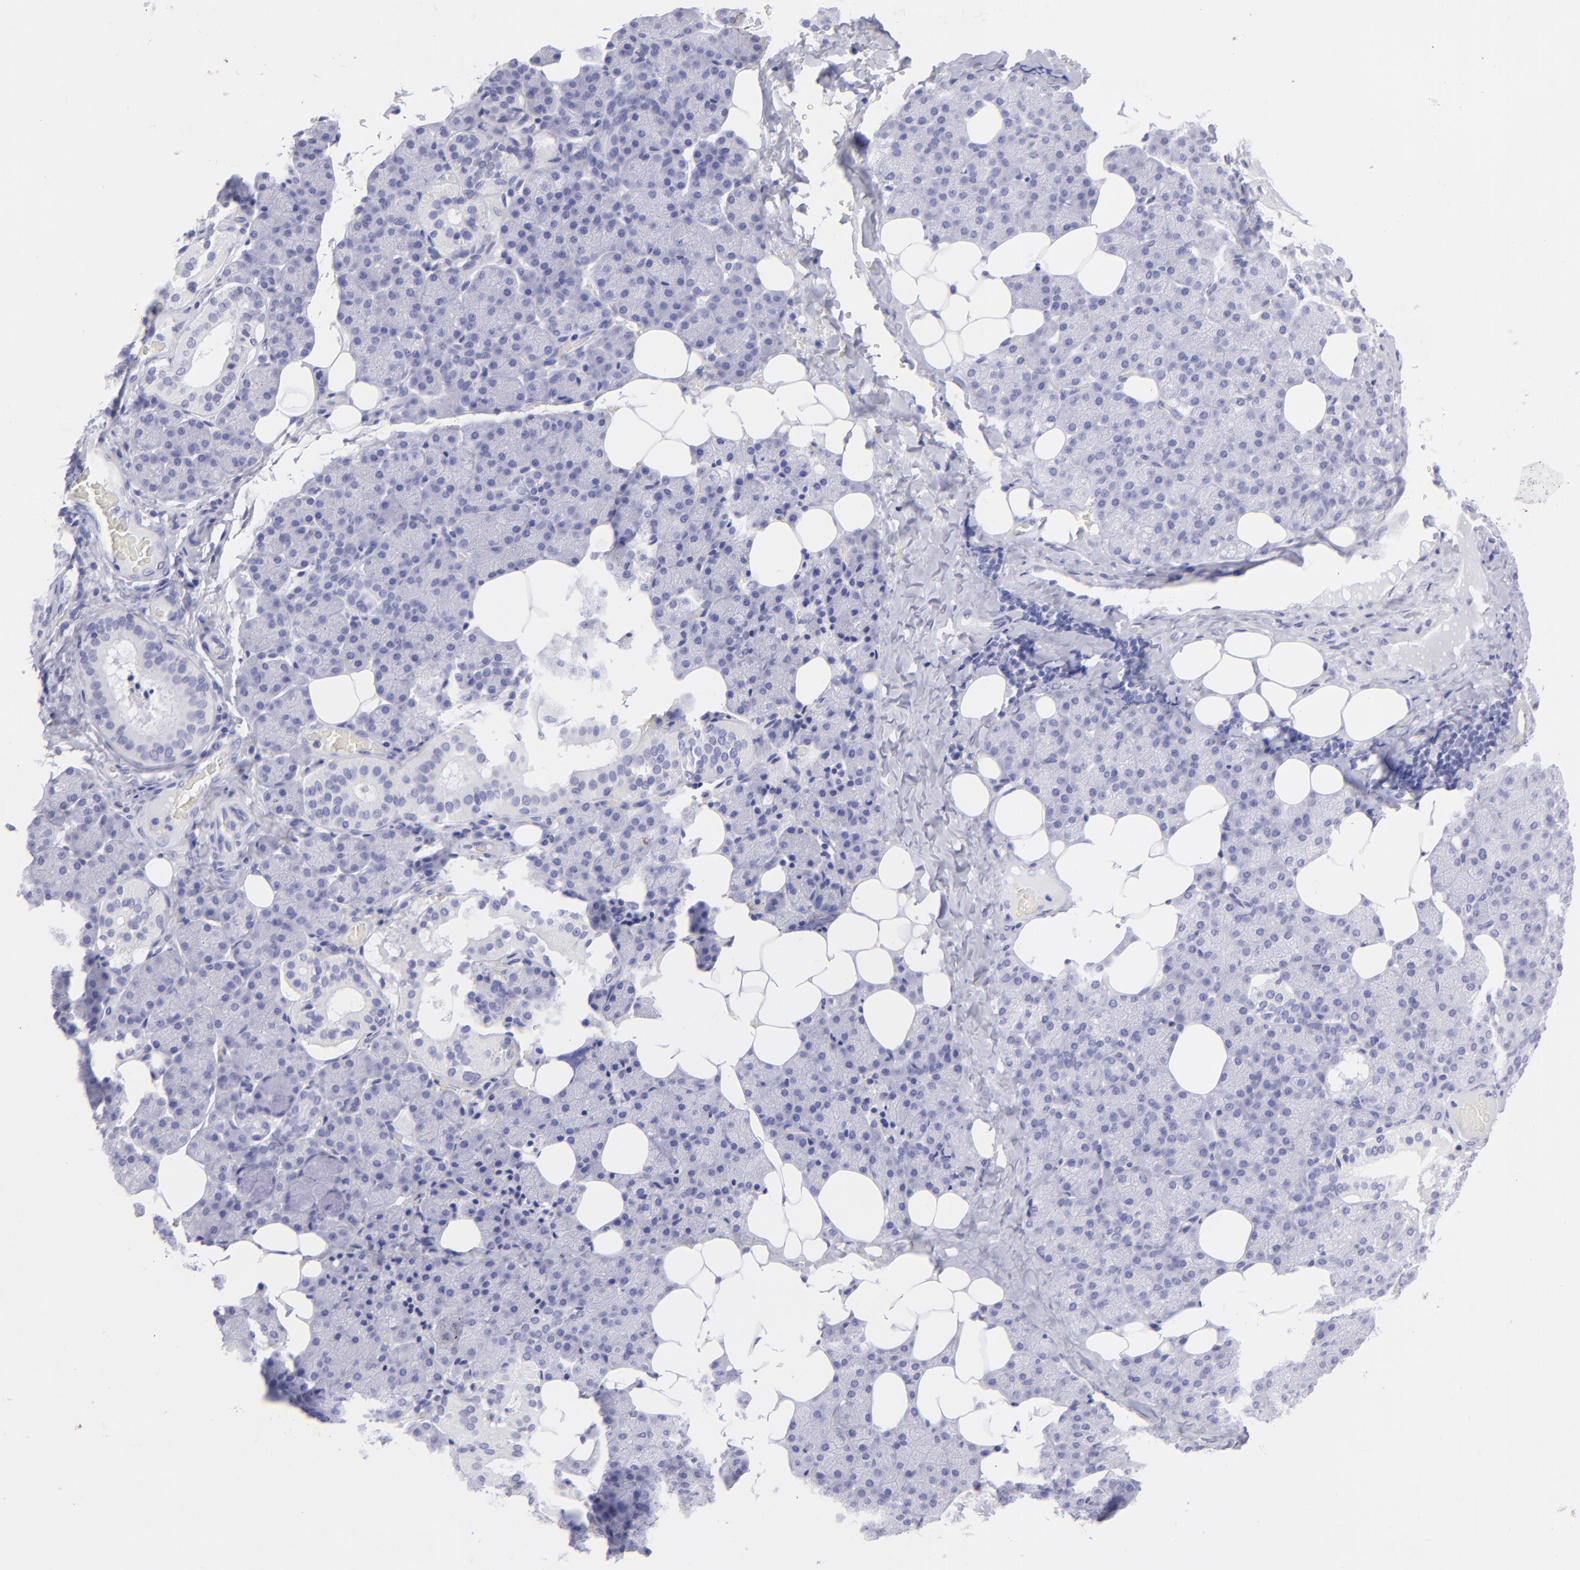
{"staining": {"intensity": "negative", "quantity": "none", "location": "none"}, "tissue": "salivary gland", "cell_type": "Glandular cells", "image_type": "normal", "snomed": [{"axis": "morphology", "description": "Normal tissue, NOS"}, {"axis": "topography", "description": "Lymph node"}, {"axis": "topography", "description": "Salivary gland"}], "caption": "Unremarkable salivary gland was stained to show a protein in brown. There is no significant expression in glandular cells.", "gene": "SLC1A3", "patient": {"sex": "male", "age": 8}}